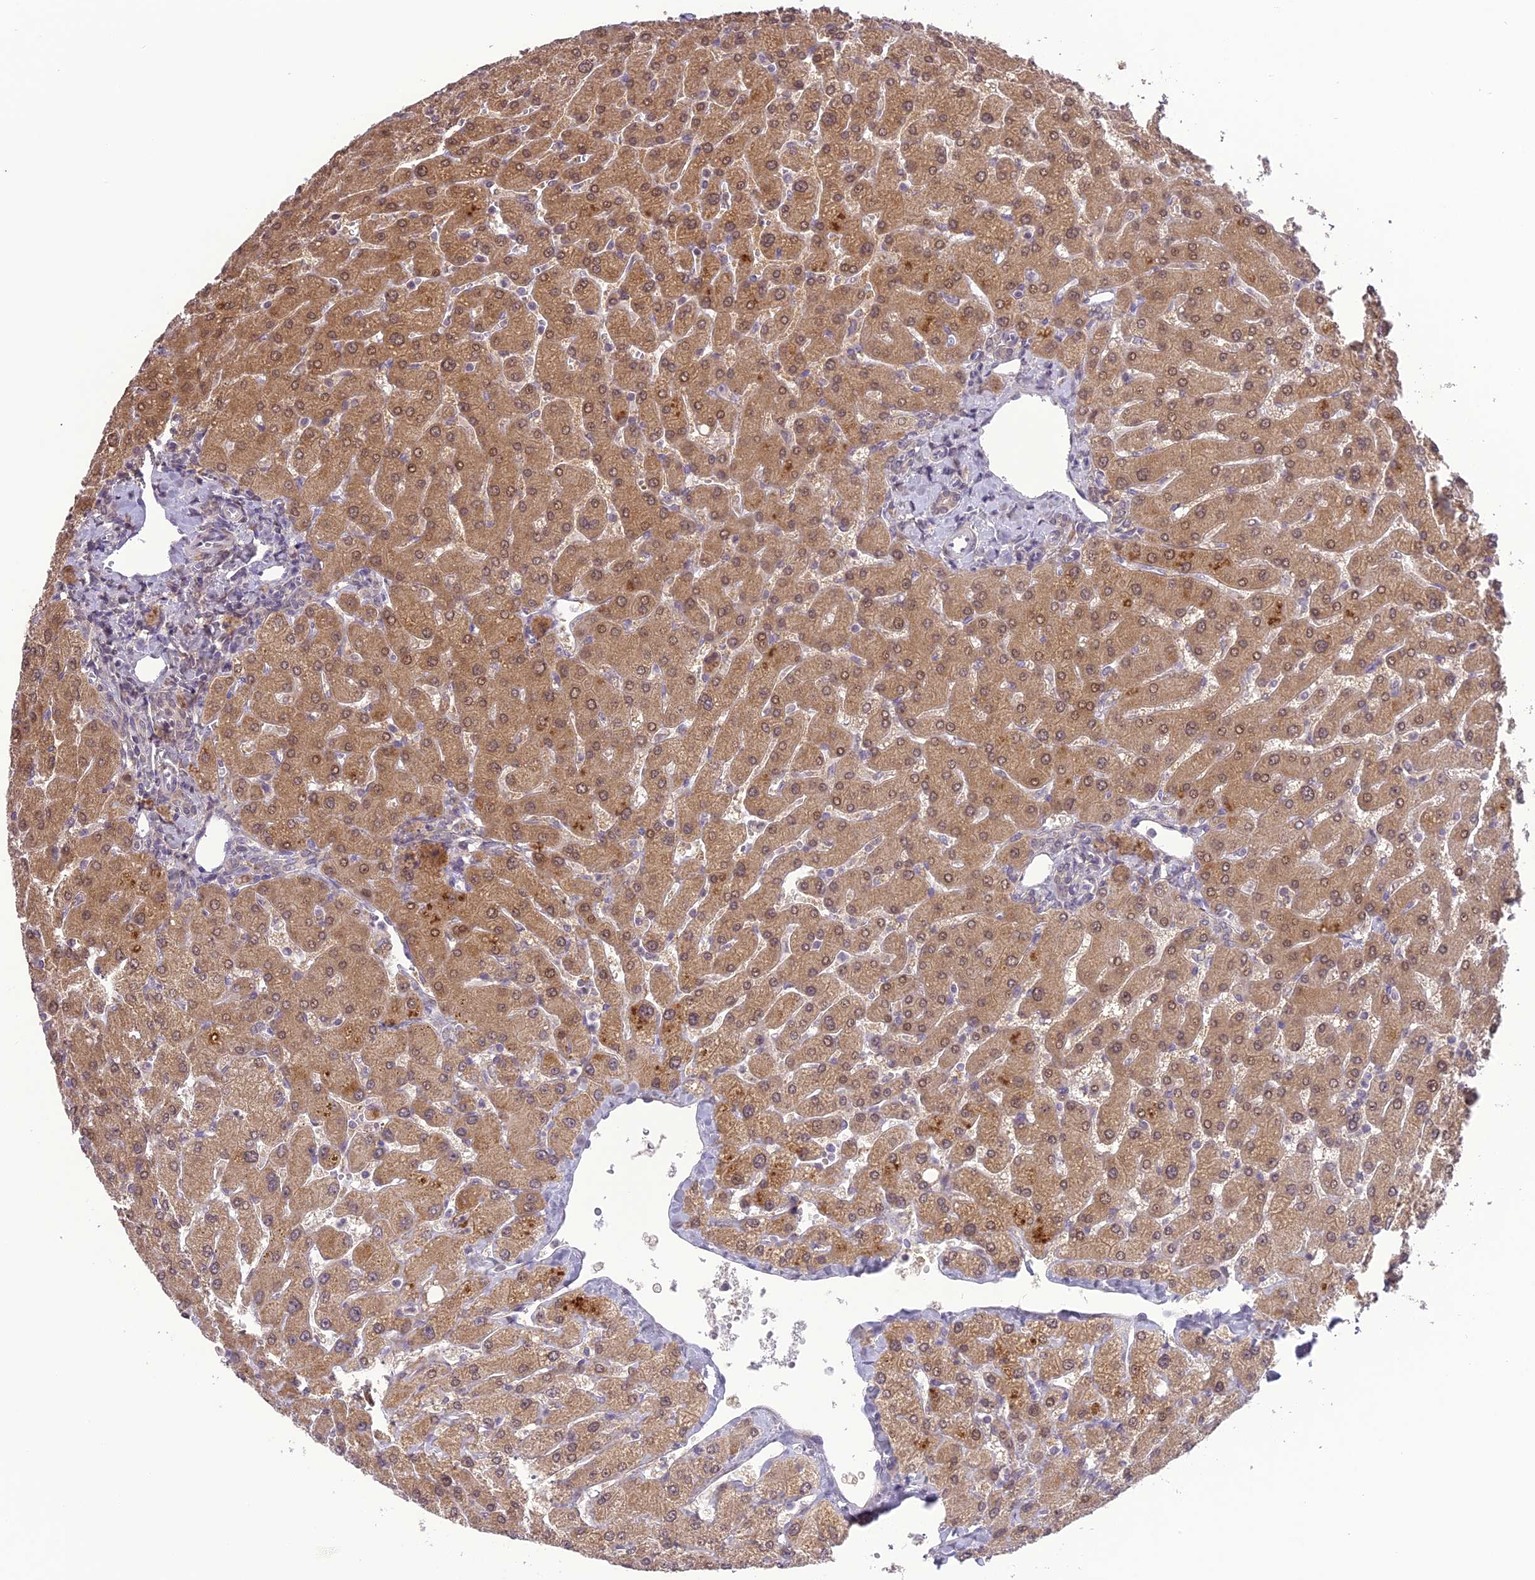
{"staining": {"intensity": "weak", "quantity": "<25%", "location": "cytoplasmic/membranous"}, "tissue": "liver", "cell_type": "Cholangiocytes", "image_type": "normal", "snomed": [{"axis": "morphology", "description": "Normal tissue, NOS"}, {"axis": "topography", "description": "Liver"}], "caption": "Immunohistochemistry of benign liver shows no positivity in cholangiocytes.", "gene": "ERG28", "patient": {"sex": "male", "age": 55}}